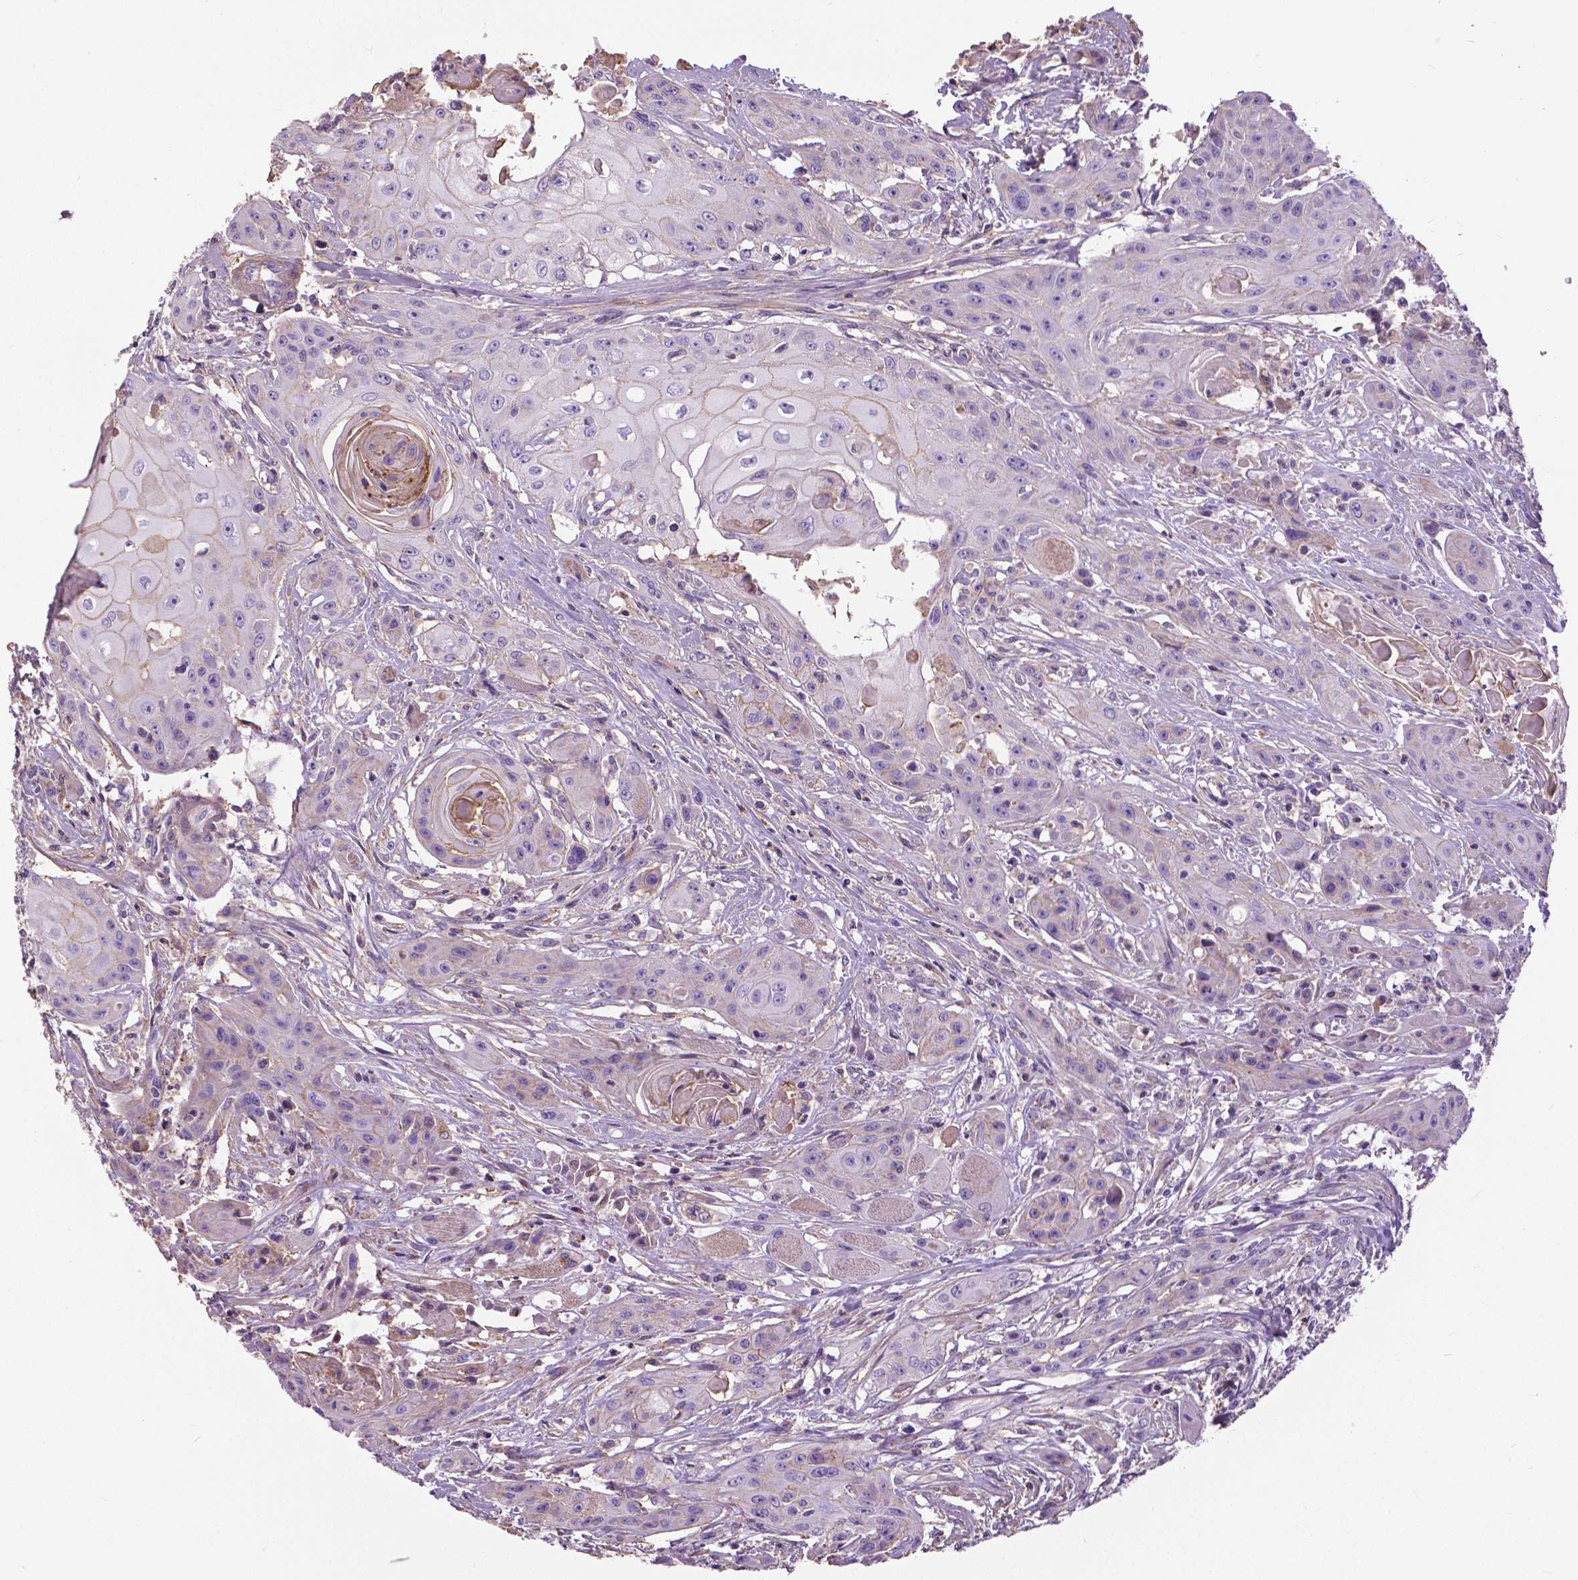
{"staining": {"intensity": "negative", "quantity": "none", "location": "none"}, "tissue": "head and neck cancer", "cell_type": "Tumor cells", "image_type": "cancer", "snomed": [{"axis": "morphology", "description": "Squamous cell carcinoma, NOS"}, {"axis": "topography", "description": "Oral tissue"}, {"axis": "topography", "description": "Head-Neck"}, {"axis": "topography", "description": "Neck, NOS"}], "caption": "Protein analysis of head and neck cancer (squamous cell carcinoma) reveals no significant expression in tumor cells.", "gene": "ANXA13", "patient": {"sex": "female", "age": 55}}